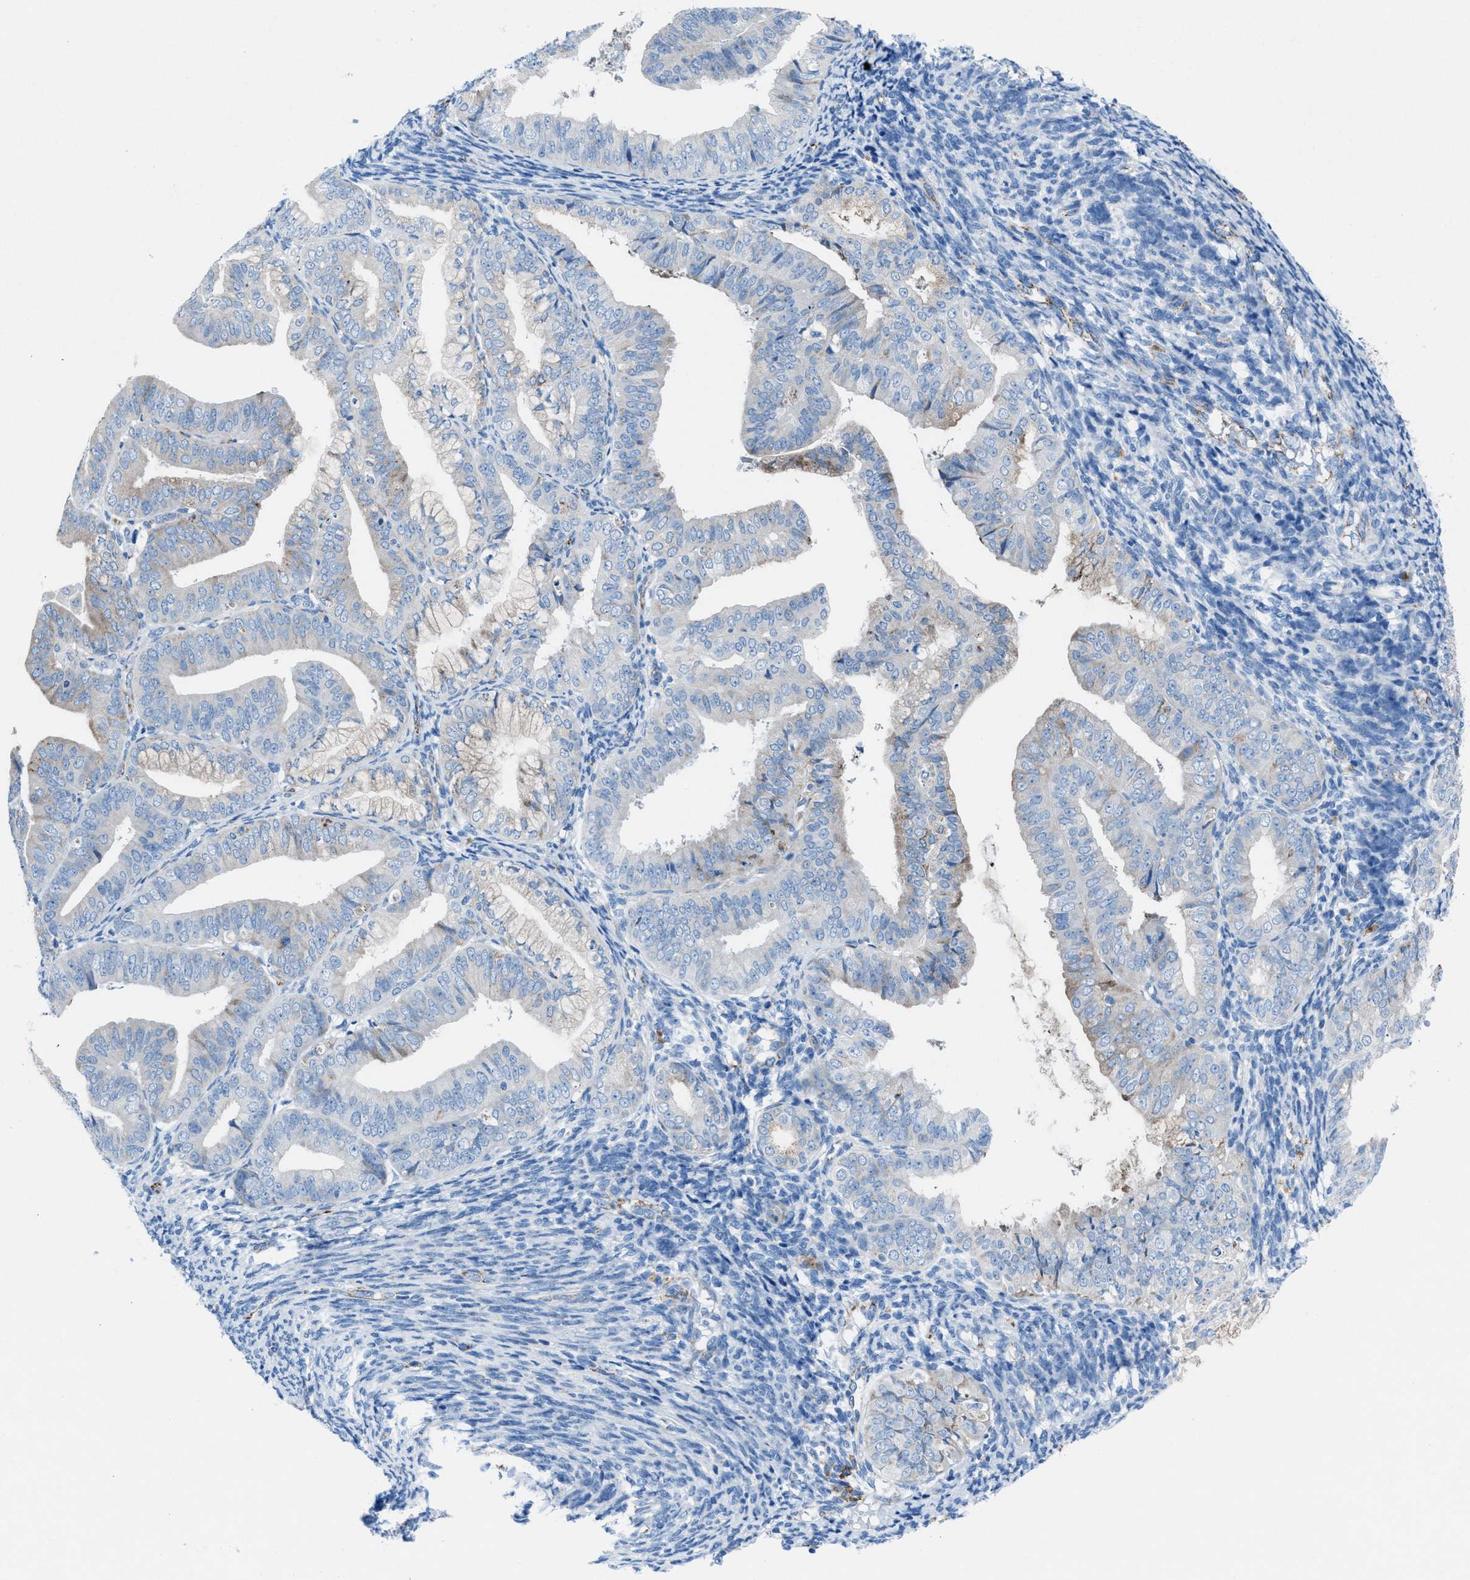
{"staining": {"intensity": "weak", "quantity": "<25%", "location": "cytoplasmic/membranous"}, "tissue": "endometrial cancer", "cell_type": "Tumor cells", "image_type": "cancer", "snomed": [{"axis": "morphology", "description": "Adenocarcinoma, NOS"}, {"axis": "topography", "description": "Endometrium"}], "caption": "This is an immunohistochemistry image of endometrial cancer (adenocarcinoma). There is no expression in tumor cells.", "gene": "CD1B", "patient": {"sex": "female", "age": 63}}